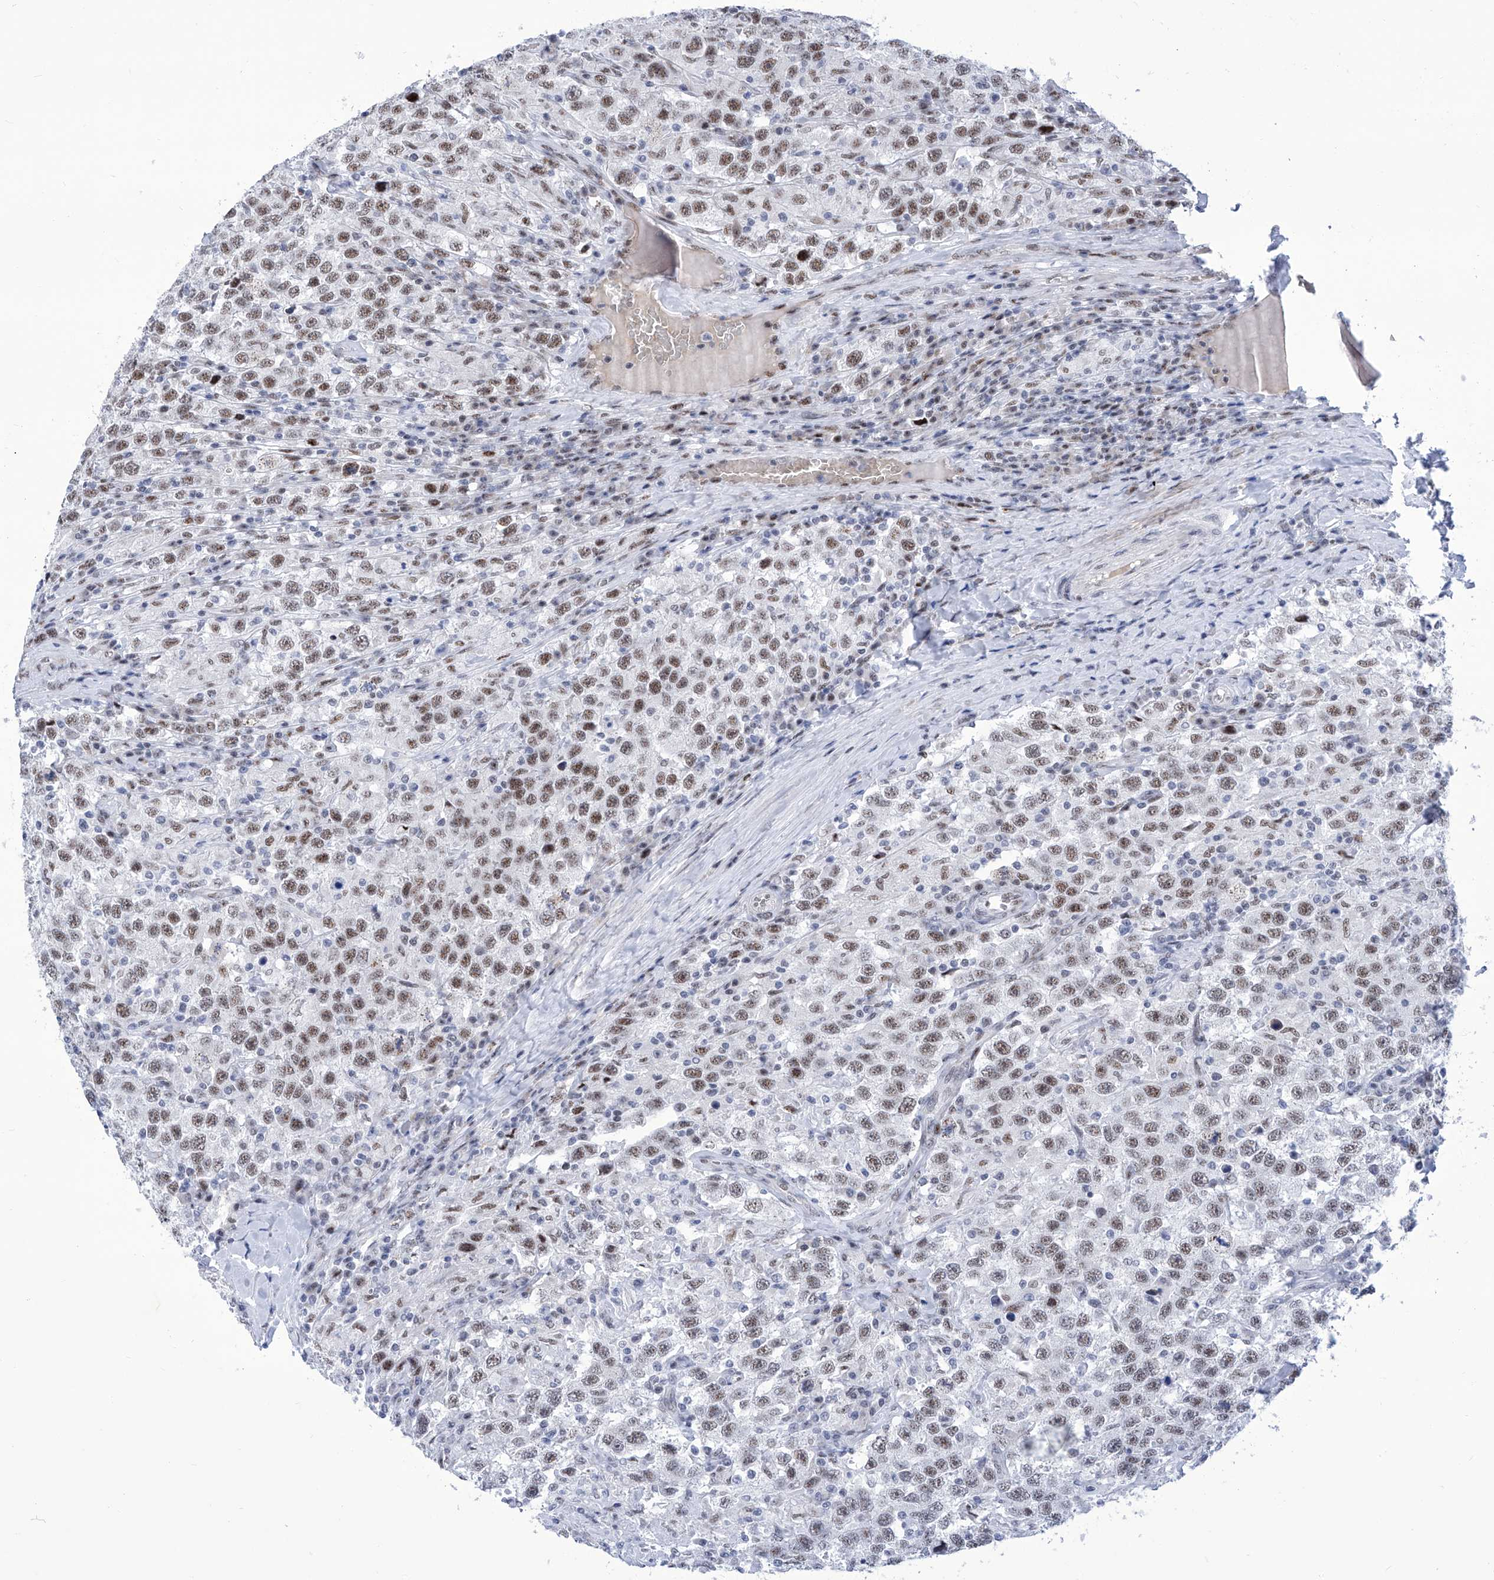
{"staining": {"intensity": "moderate", "quantity": ">75%", "location": "nuclear"}, "tissue": "testis cancer", "cell_type": "Tumor cells", "image_type": "cancer", "snomed": [{"axis": "morphology", "description": "Seminoma, NOS"}, {"axis": "topography", "description": "Testis"}], "caption": "Protein staining by immunohistochemistry (IHC) displays moderate nuclear positivity in about >75% of tumor cells in testis seminoma. (DAB (3,3'-diaminobenzidine) IHC, brown staining for protein, blue staining for nuclei).", "gene": "SART1", "patient": {"sex": "male", "age": 41}}